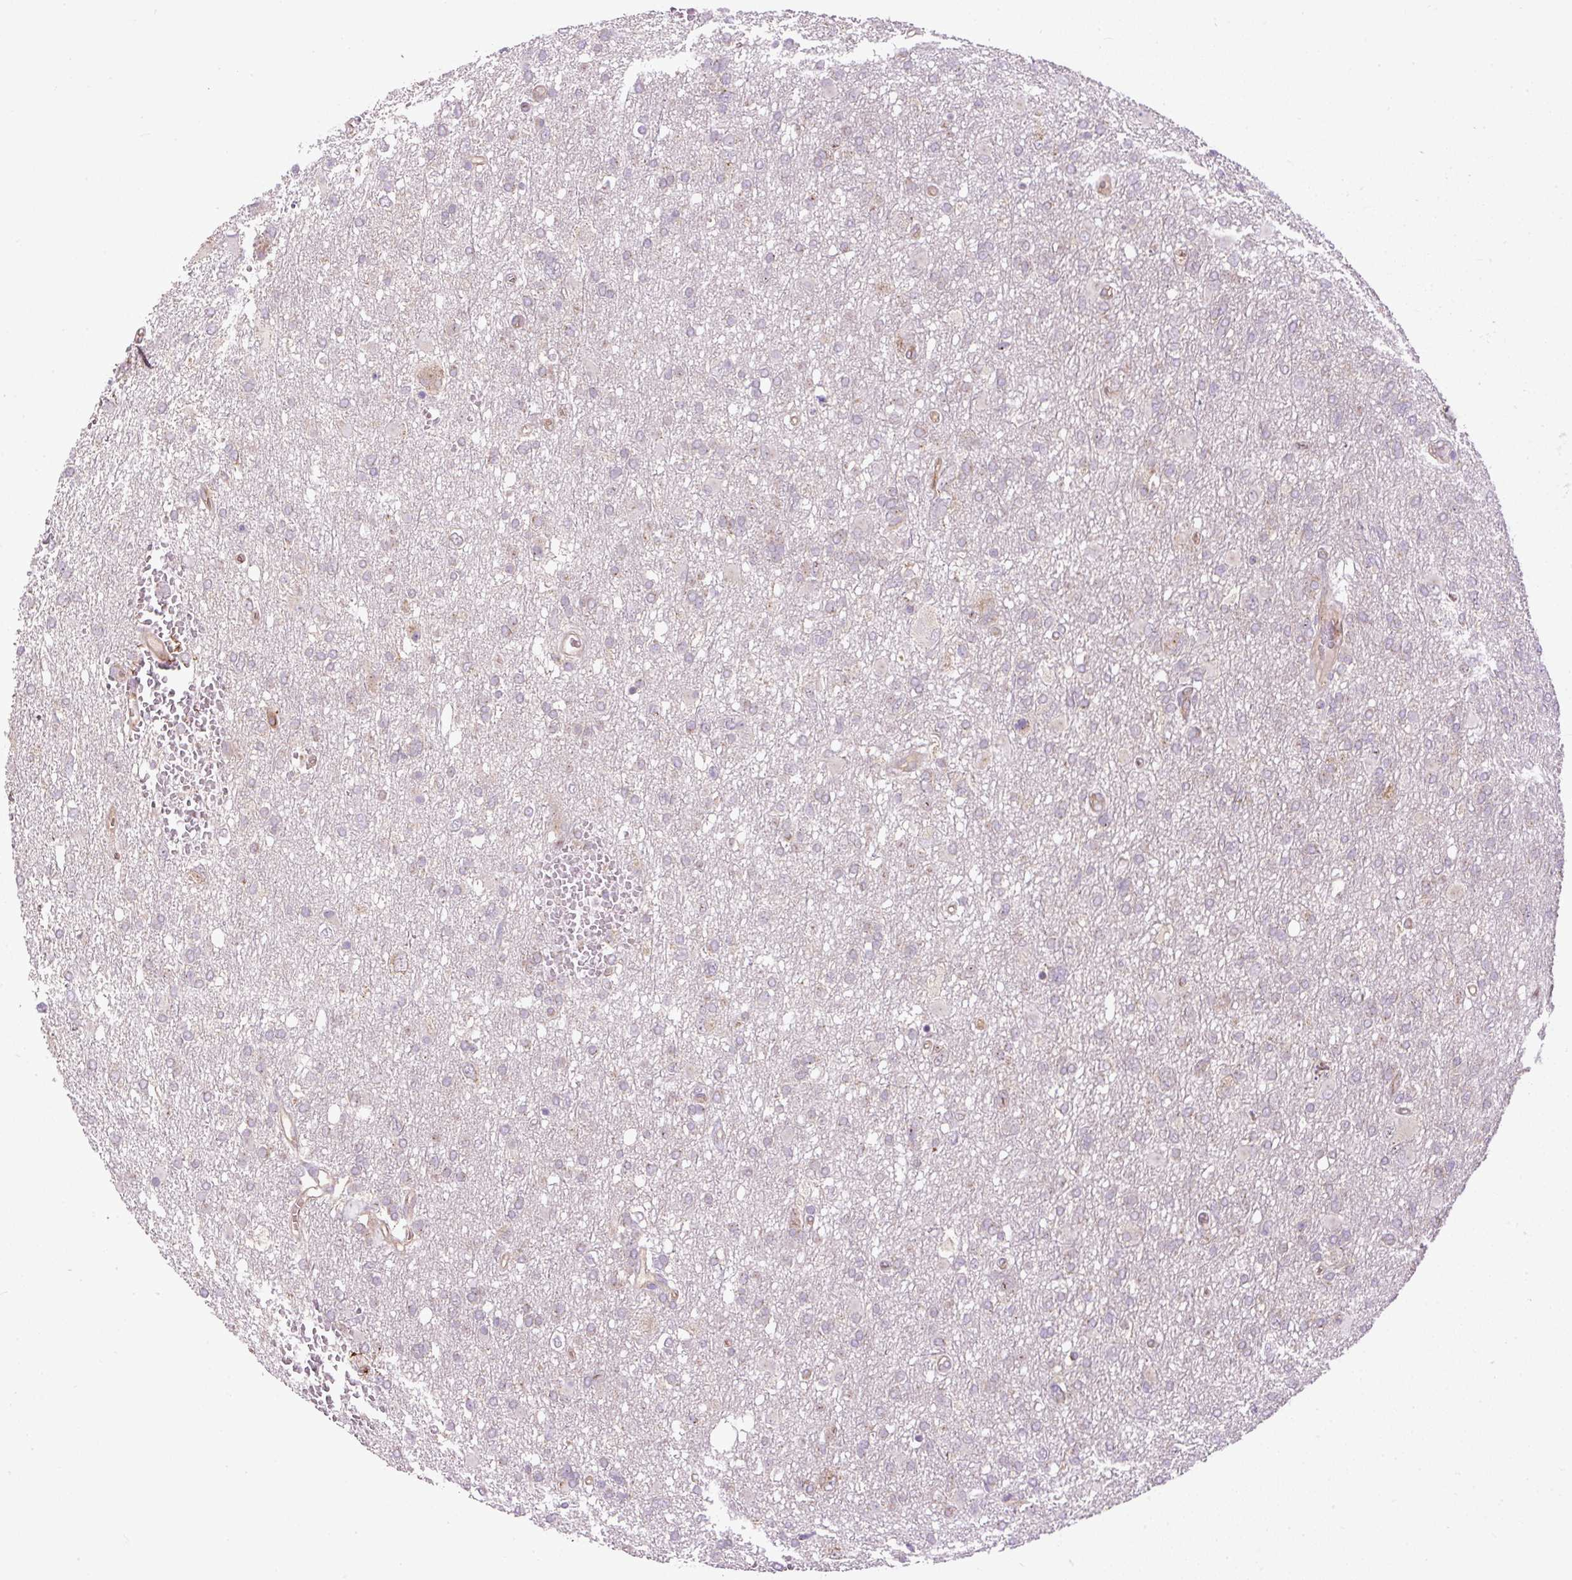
{"staining": {"intensity": "weak", "quantity": "<25%", "location": "cytoplasmic/membranous"}, "tissue": "glioma", "cell_type": "Tumor cells", "image_type": "cancer", "snomed": [{"axis": "morphology", "description": "Glioma, malignant, High grade"}, {"axis": "topography", "description": "Brain"}], "caption": "High magnification brightfield microscopy of malignant glioma (high-grade) stained with DAB (3,3'-diaminobenzidine) (brown) and counterstained with hematoxylin (blue): tumor cells show no significant expression.", "gene": "ZNF547", "patient": {"sex": "male", "age": 61}}